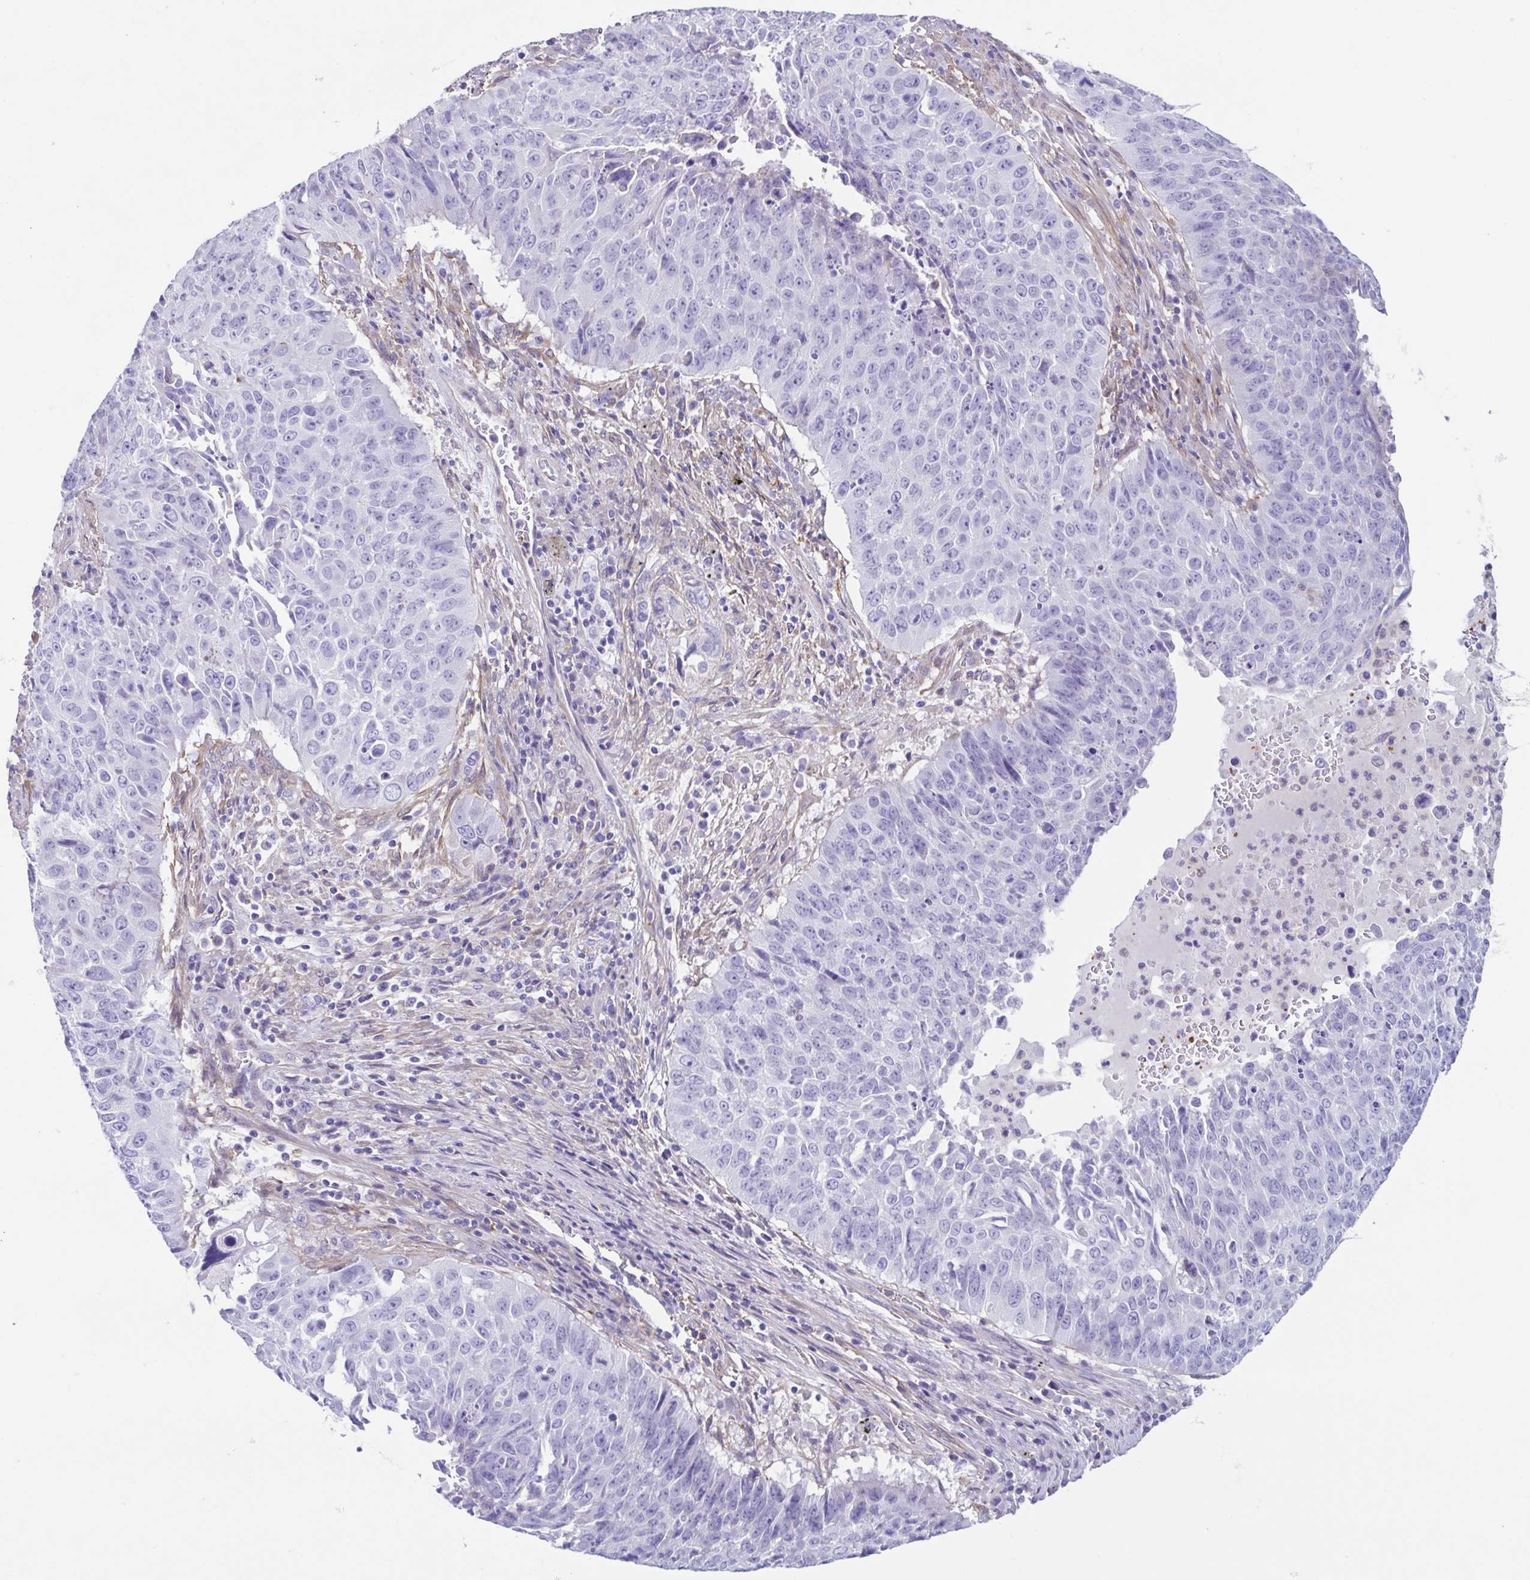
{"staining": {"intensity": "negative", "quantity": "none", "location": "none"}, "tissue": "lung cancer", "cell_type": "Tumor cells", "image_type": "cancer", "snomed": [{"axis": "morphology", "description": "Normal tissue, NOS"}, {"axis": "morphology", "description": "Squamous cell carcinoma, NOS"}, {"axis": "topography", "description": "Bronchus"}, {"axis": "topography", "description": "Lung"}], "caption": "Immunohistochemistry histopathology image of human squamous cell carcinoma (lung) stained for a protein (brown), which displays no positivity in tumor cells. The staining is performed using DAB (3,3'-diaminobenzidine) brown chromogen with nuclei counter-stained in using hematoxylin.", "gene": "CYP11B1", "patient": {"sex": "male", "age": 64}}